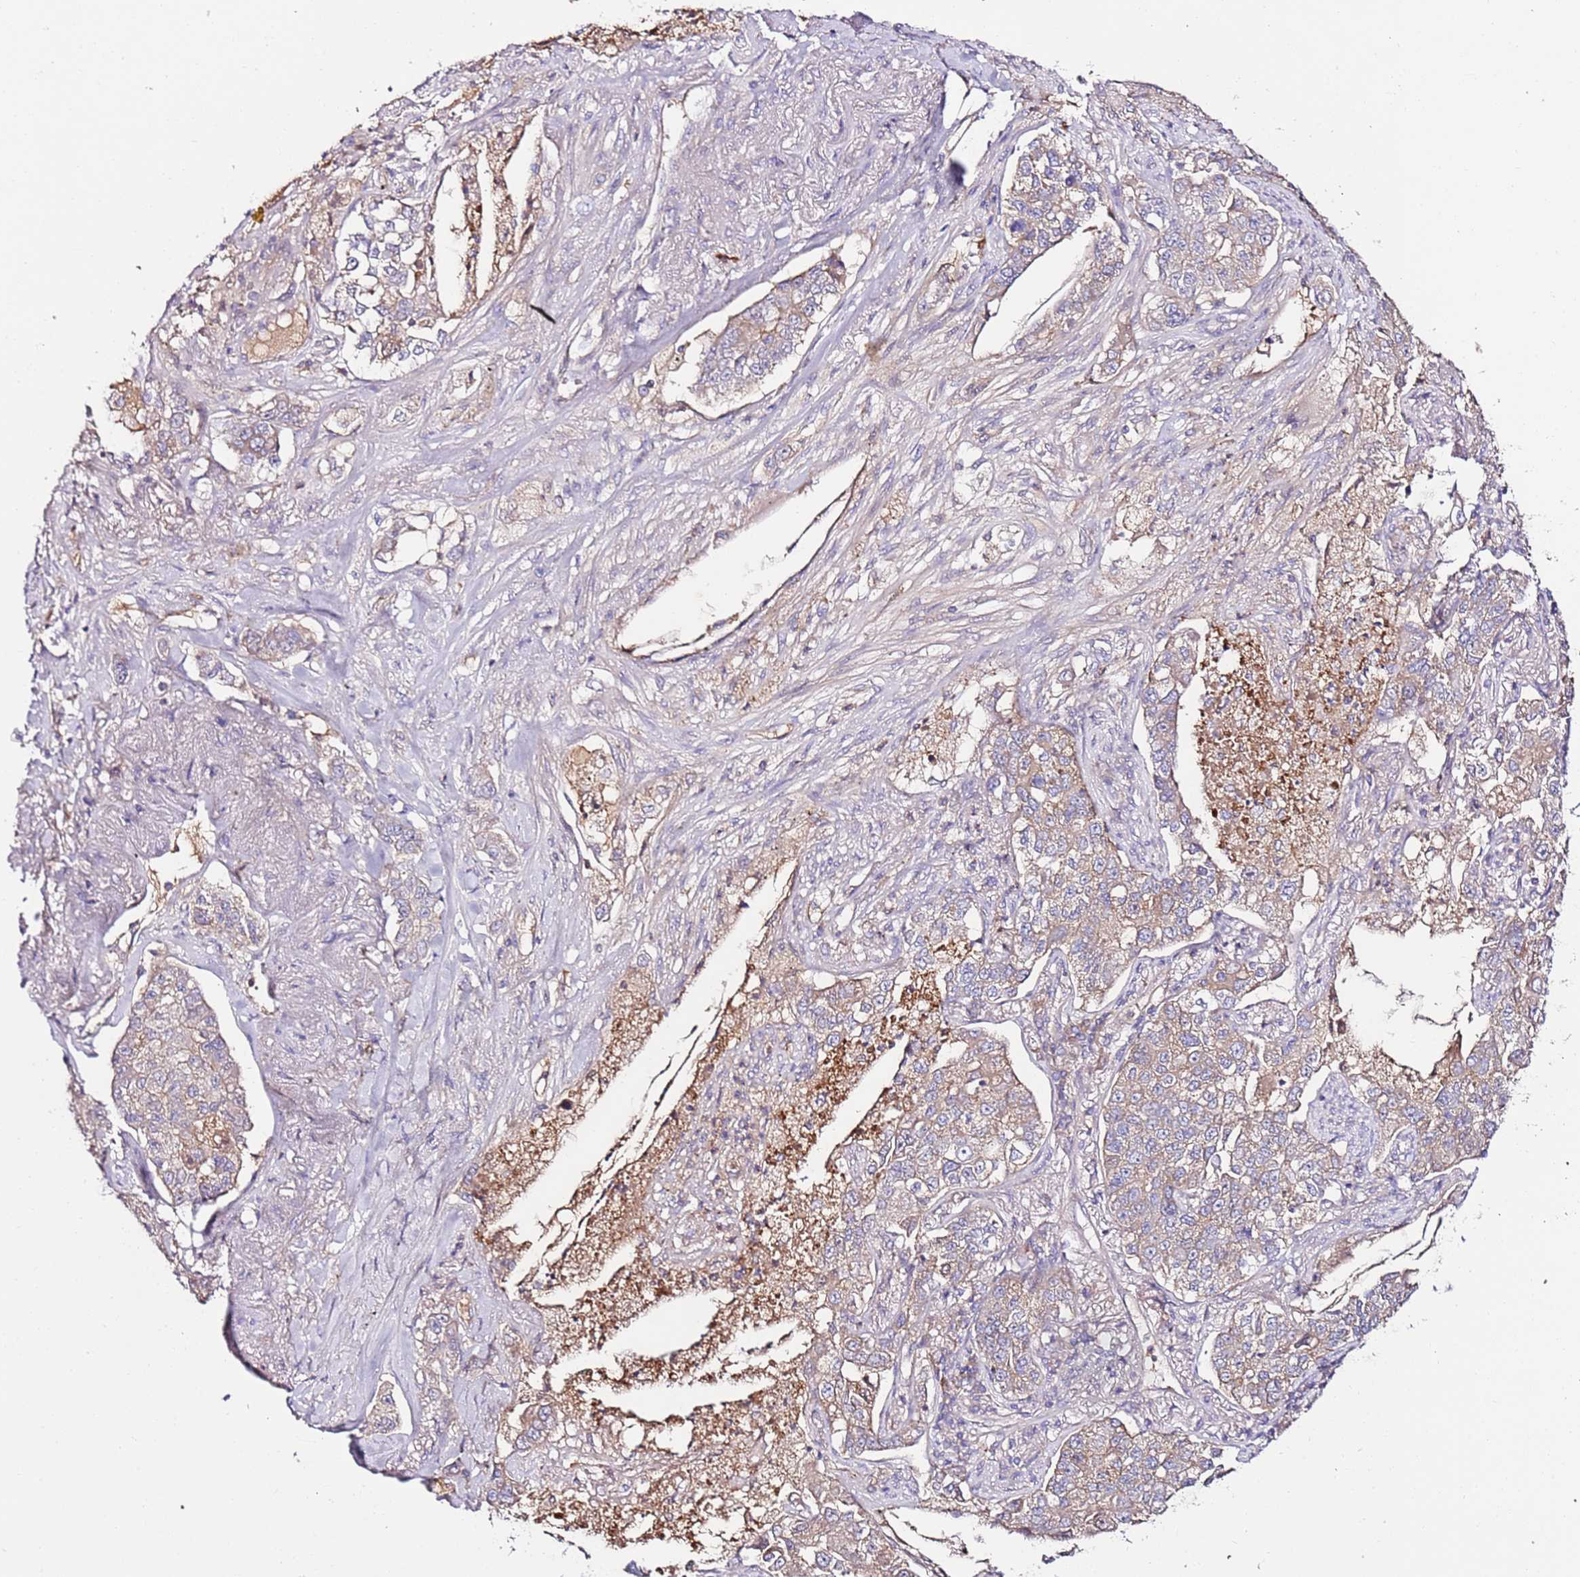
{"staining": {"intensity": "weak", "quantity": "<25%", "location": "cytoplasmic/membranous"}, "tissue": "lung cancer", "cell_type": "Tumor cells", "image_type": "cancer", "snomed": [{"axis": "morphology", "description": "Adenocarcinoma, NOS"}, {"axis": "topography", "description": "Lung"}], "caption": "High magnification brightfield microscopy of lung cancer stained with DAB (3,3'-diaminobenzidine) (brown) and counterstained with hematoxylin (blue): tumor cells show no significant positivity.", "gene": "FLVCR1", "patient": {"sex": "male", "age": 49}}